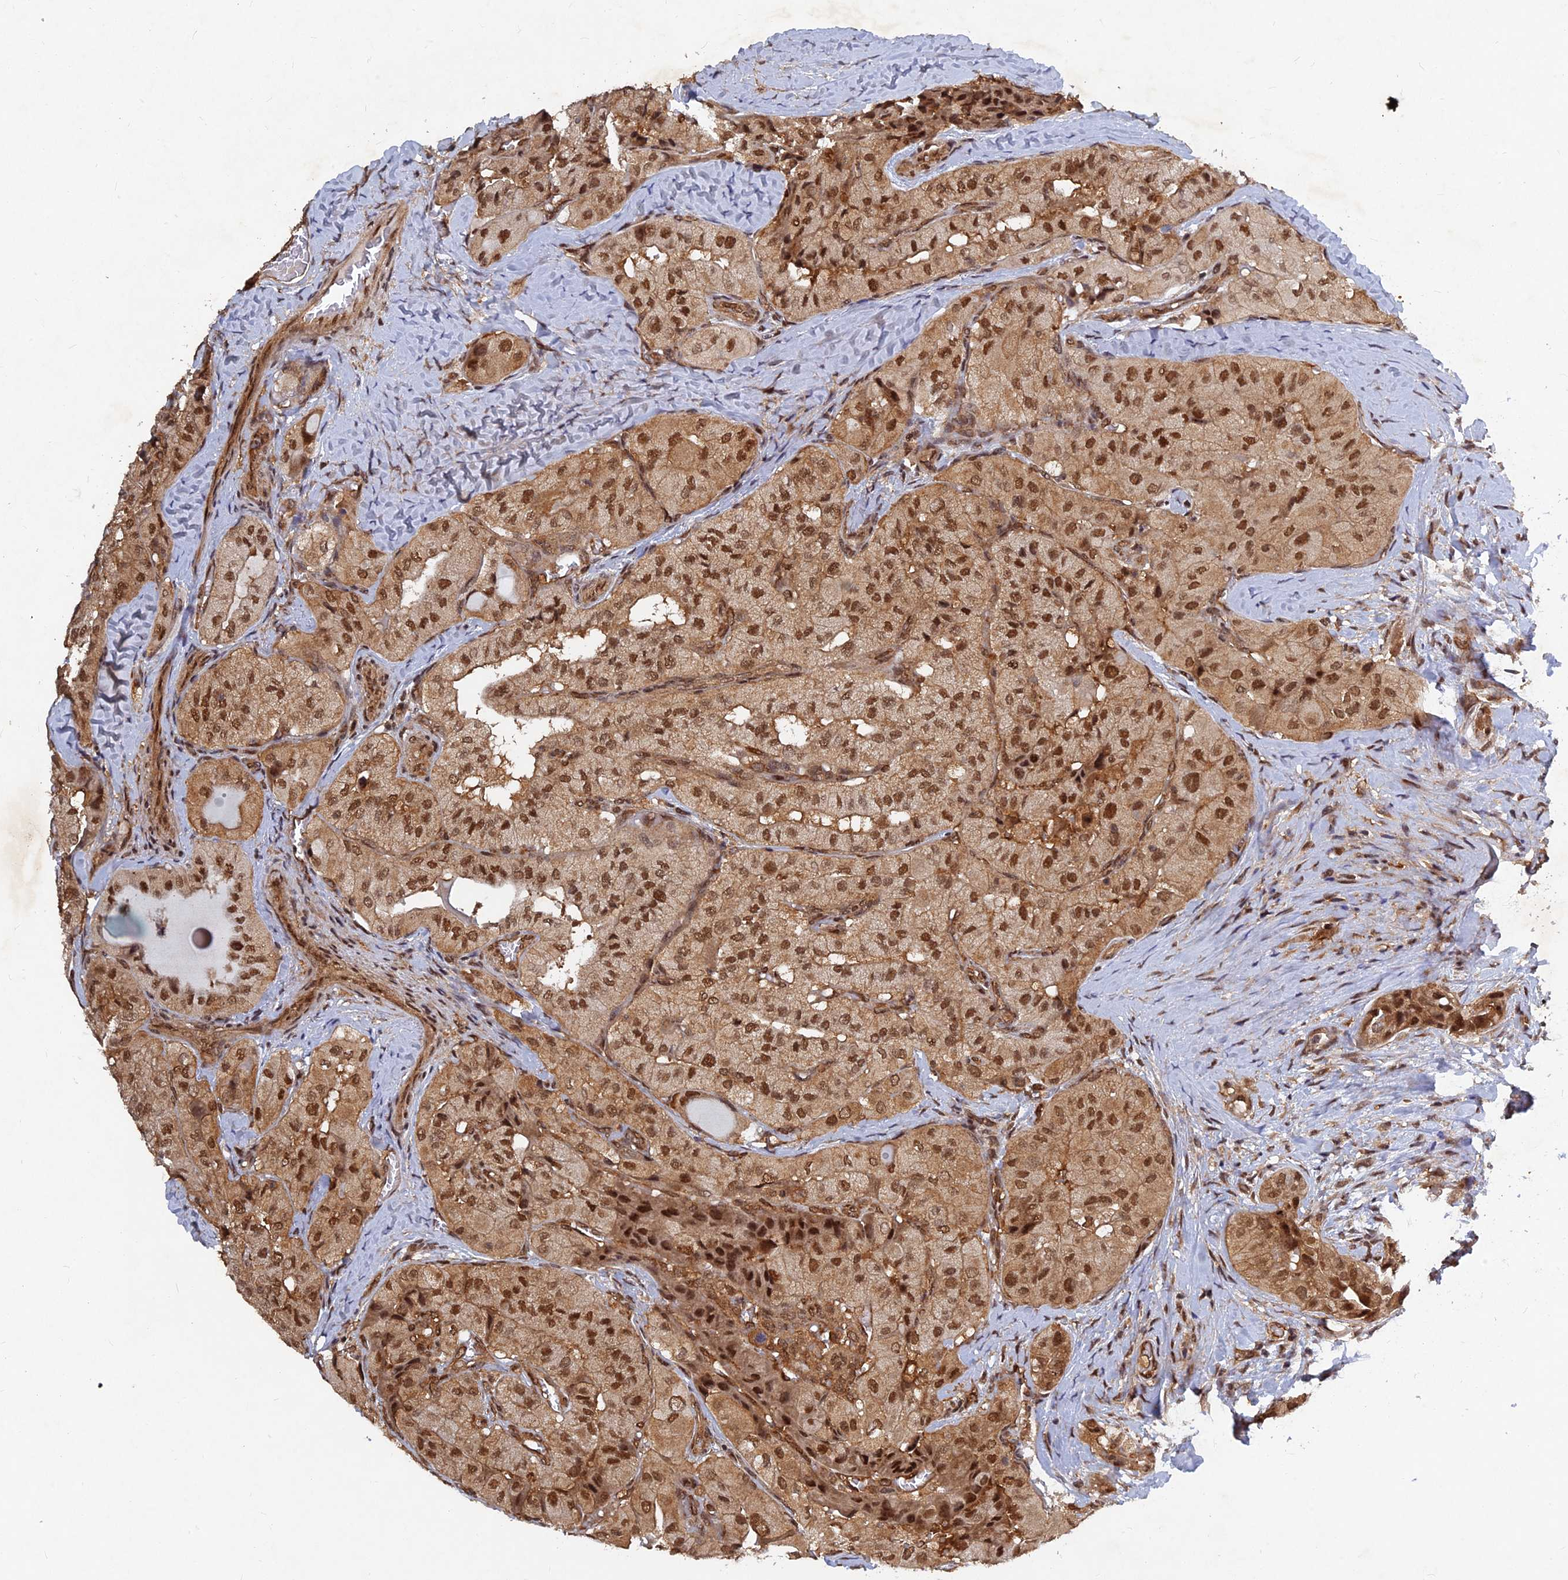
{"staining": {"intensity": "moderate", "quantity": ">75%", "location": "cytoplasmic/membranous,nuclear"}, "tissue": "thyroid cancer", "cell_type": "Tumor cells", "image_type": "cancer", "snomed": [{"axis": "morphology", "description": "Normal tissue, NOS"}, {"axis": "morphology", "description": "Papillary adenocarcinoma, NOS"}, {"axis": "topography", "description": "Thyroid gland"}], "caption": "This micrograph shows papillary adenocarcinoma (thyroid) stained with IHC to label a protein in brown. The cytoplasmic/membranous and nuclear of tumor cells show moderate positivity for the protein. Nuclei are counter-stained blue.", "gene": "FAM53C", "patient": {"sex": "female", "age": 59}}